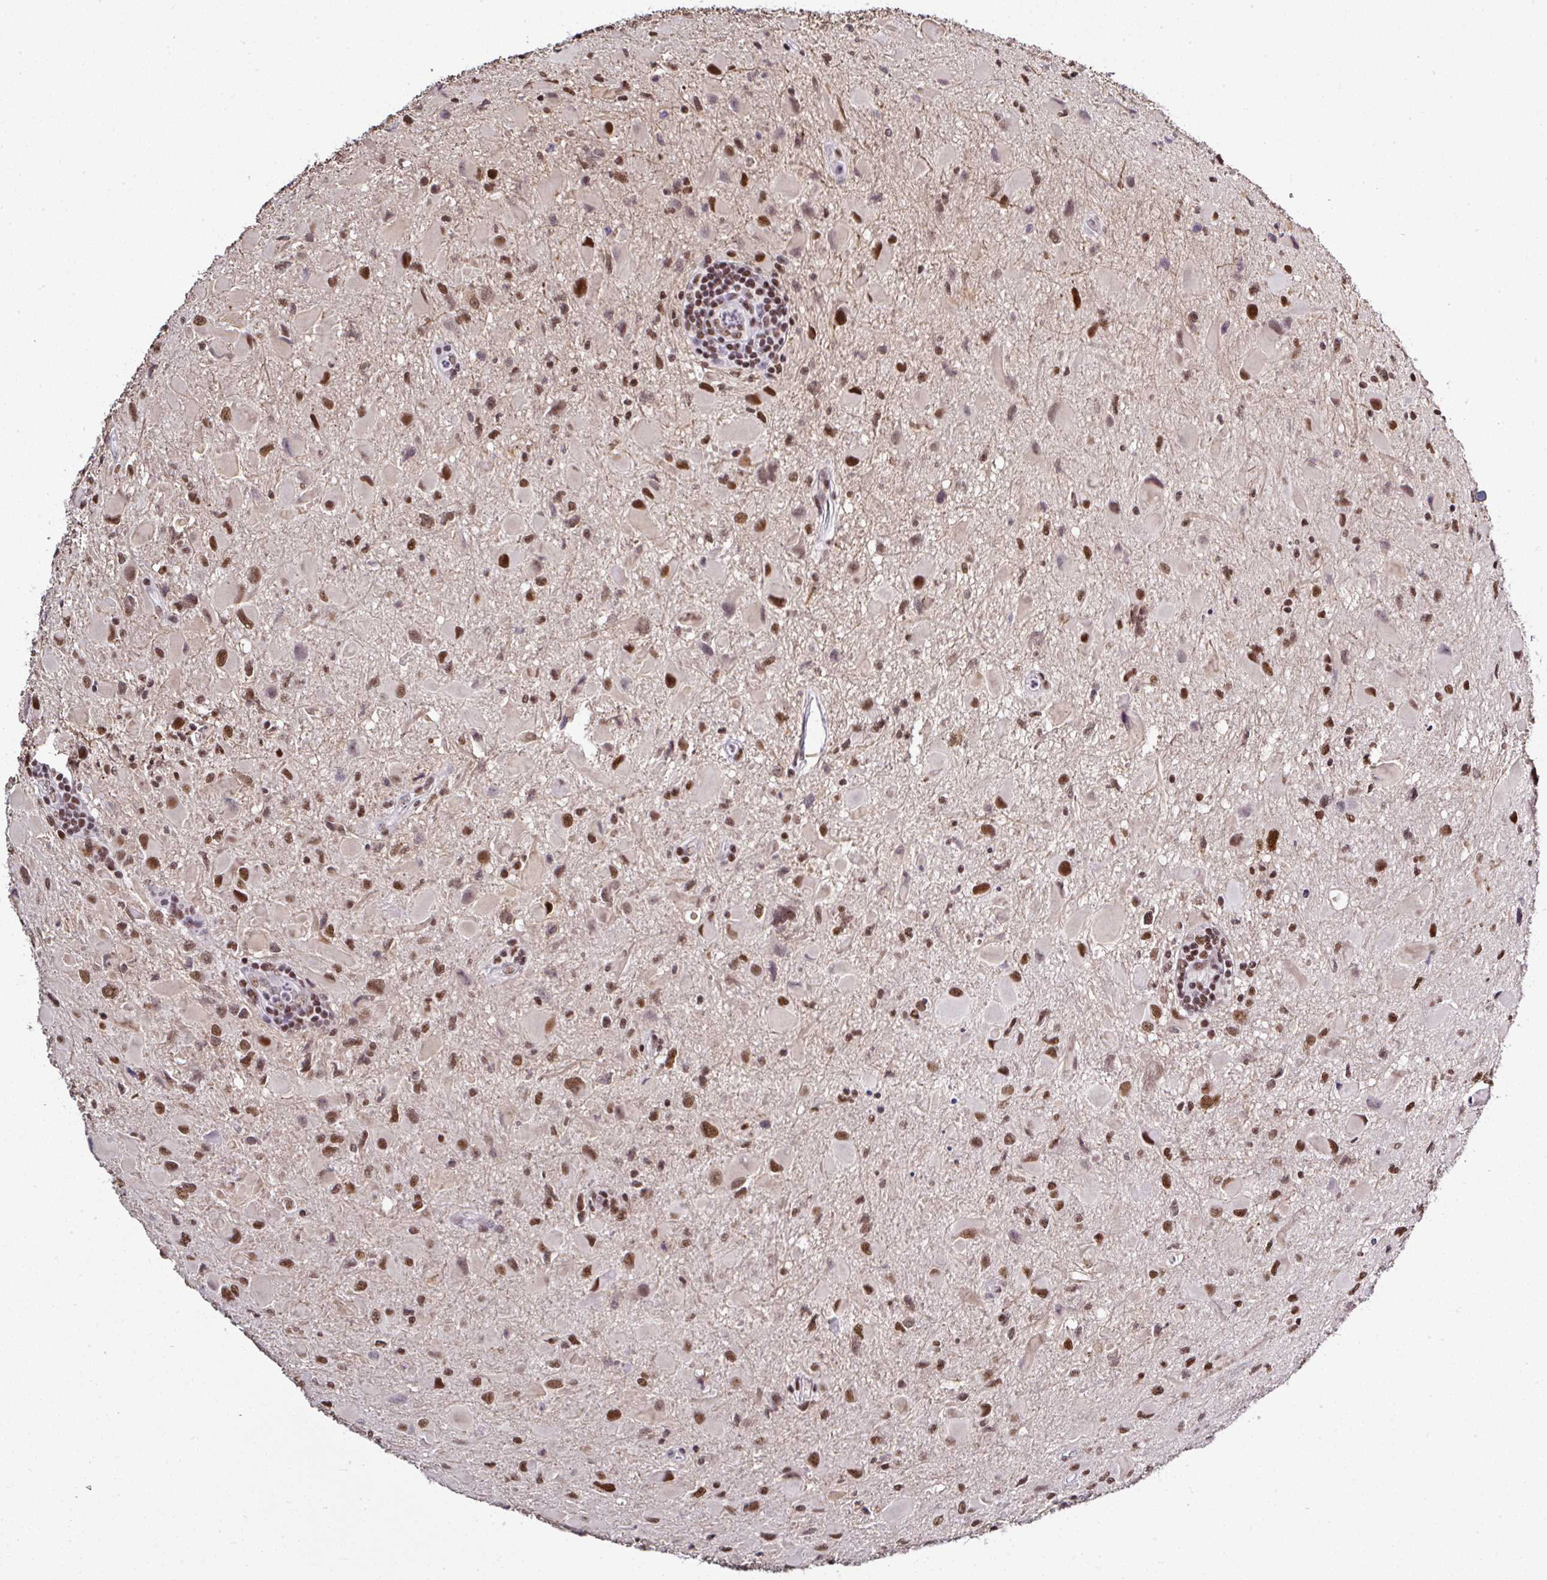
{"staining": {"intensity": "moderate", "quantity": ">75%", "location": "nuclear"}, "tissue": "glioma", "cell_type": "Tumor cells", "image_type": "cancer", "snomed": [{"axis": "morphology", "description": "Glioma, malignant, Low grade"}, {"axis": "topography", "description": "Brain"}], "caption": "Glioma was stained to show a protein in brown. There is medium levels of moderate nuclear staining in about >75% of tumor cells.", "gene": "DR1", "patient": {"sex": "female", "age": 32}}